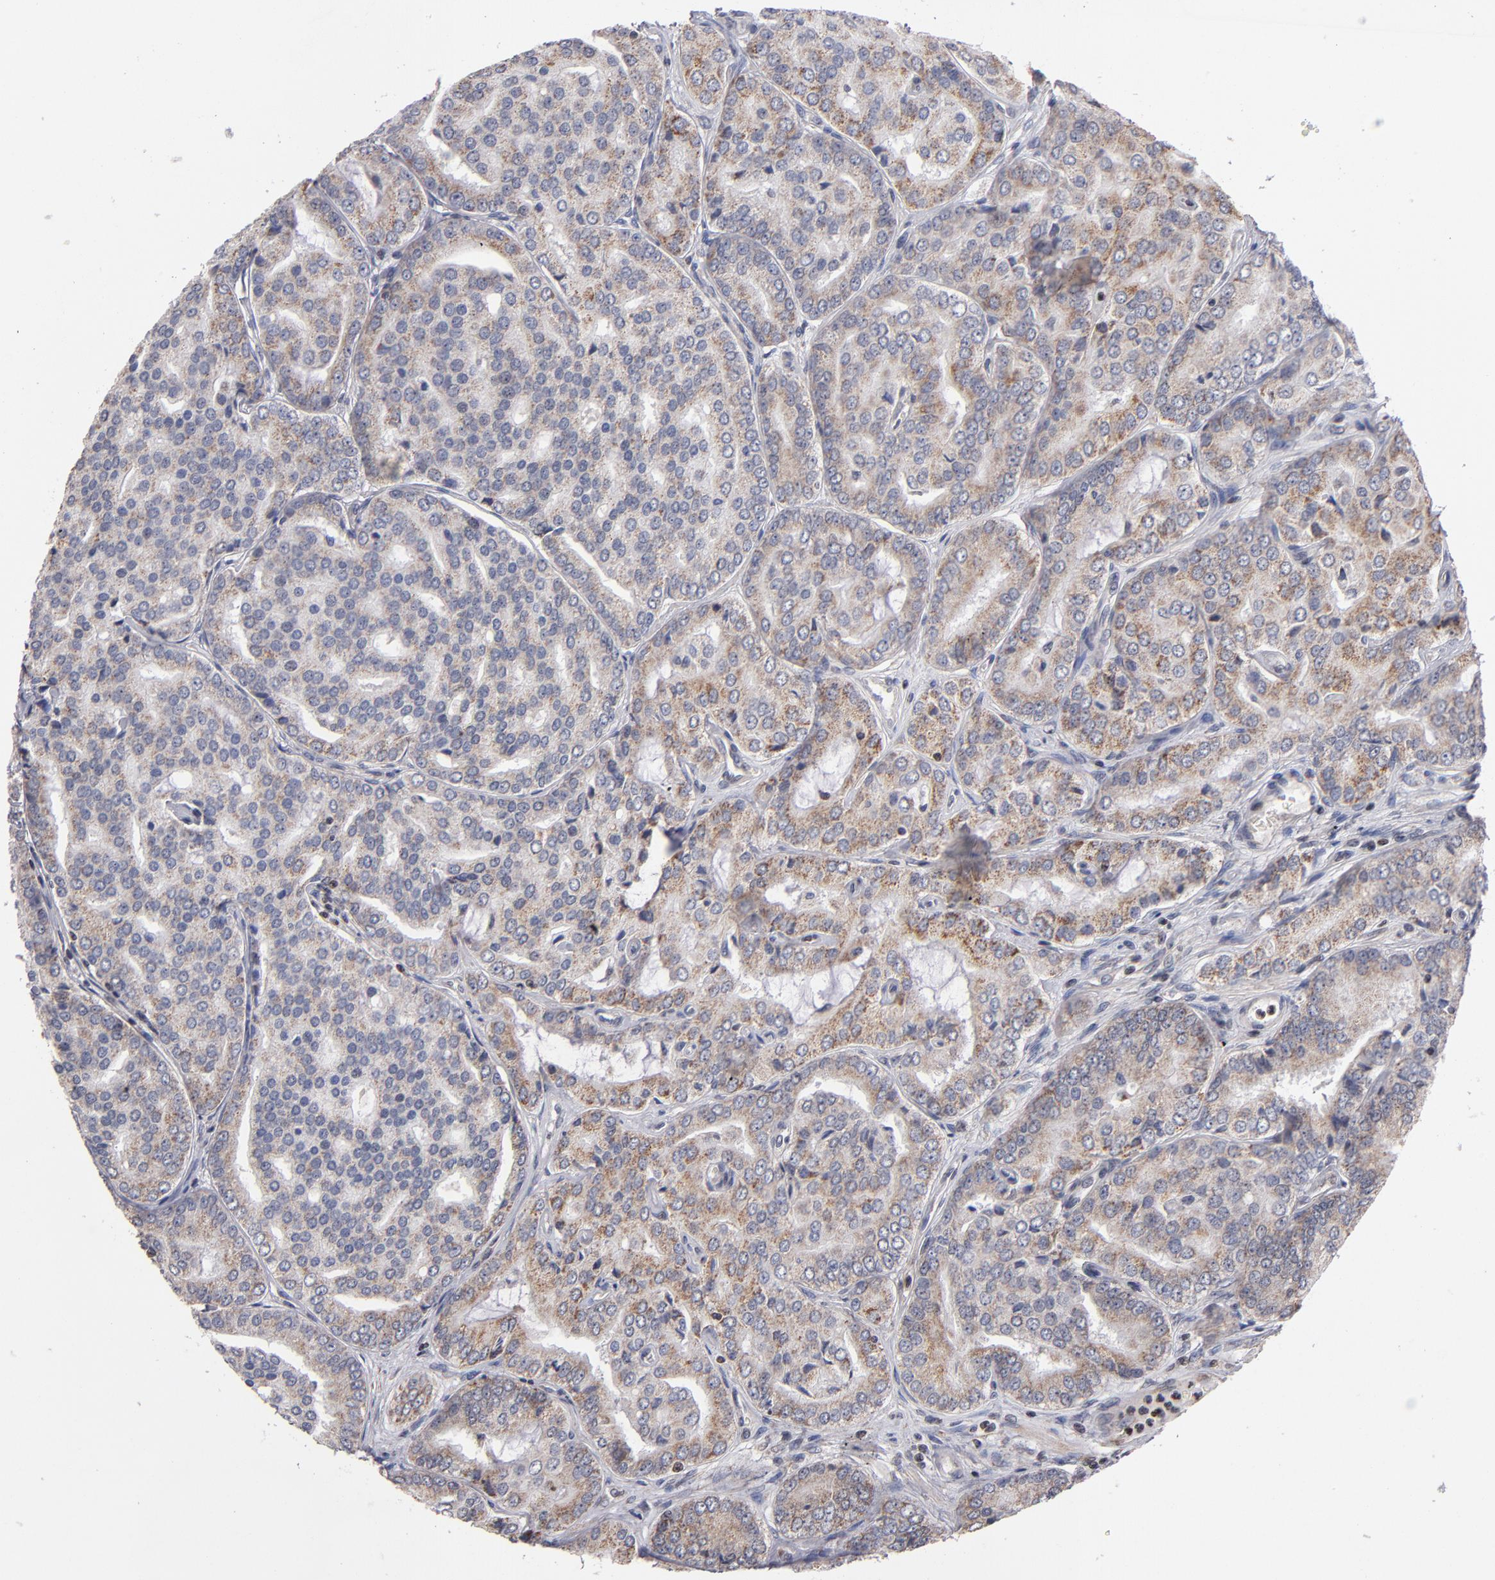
{"staining": {"intensity": "weak", "quantity": "25%-75%", "location": "cytoplasmic/membranous"}, "tissue": "prostate cancer", "cell_type": "Tumor cells", "image_type": "cancer", "snomed": [{"axis": "morphology", "description": "Adenocarcinoma, High grade"}, {"axis": "topography", "description": "Prostate"}], "caption": "Immunohistochemical staining of human high-grade adenocarcinoma (prostate) reveals weak cytoplasmic/membranous protein staining in about 25%-75% of tumor cells. Using DAB (brown) and hematoxylin (blue) stains, captured at high magnification using brightfield microscopy.", "gene": "ODF2", "patient": {"sex": "male", "age": 64}}